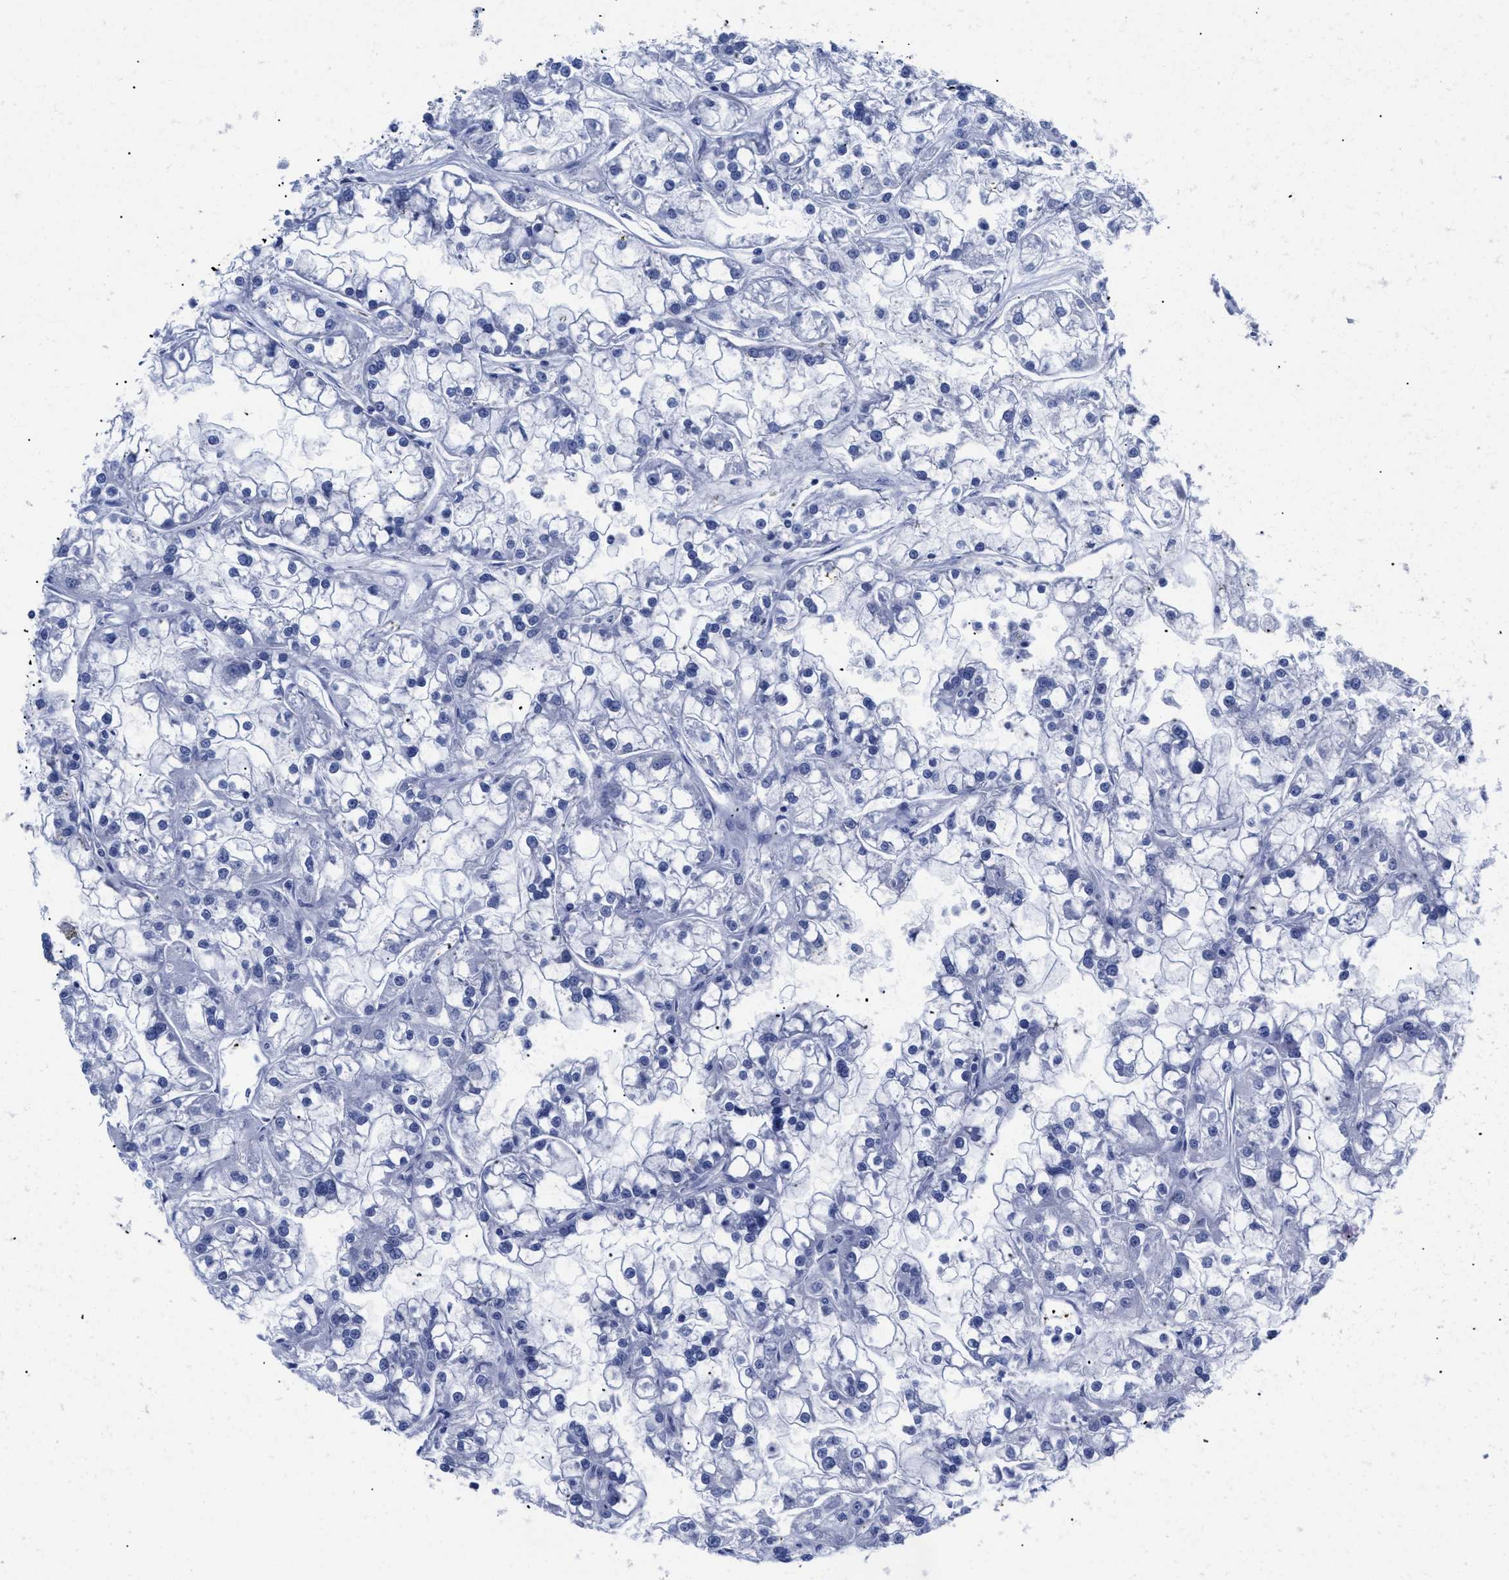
{"staining": {"intensity": "negative", "quantity": "none", "location": "none"}, "tissue": "renal cancer", "cell_type": "Tumor cells", "image_type": "cancer", "snomed": [{"axis": "morphology", "description": "Adenocarcinoma, NOS"}, {"axis": "topography", "description": "Kidney"}], "caption": "Immunohistochemical staining of renal cancer reveals no significant expression in tumor cells.", "gene": "TREML1", "patient": {"sex": "female", "age": 52}}